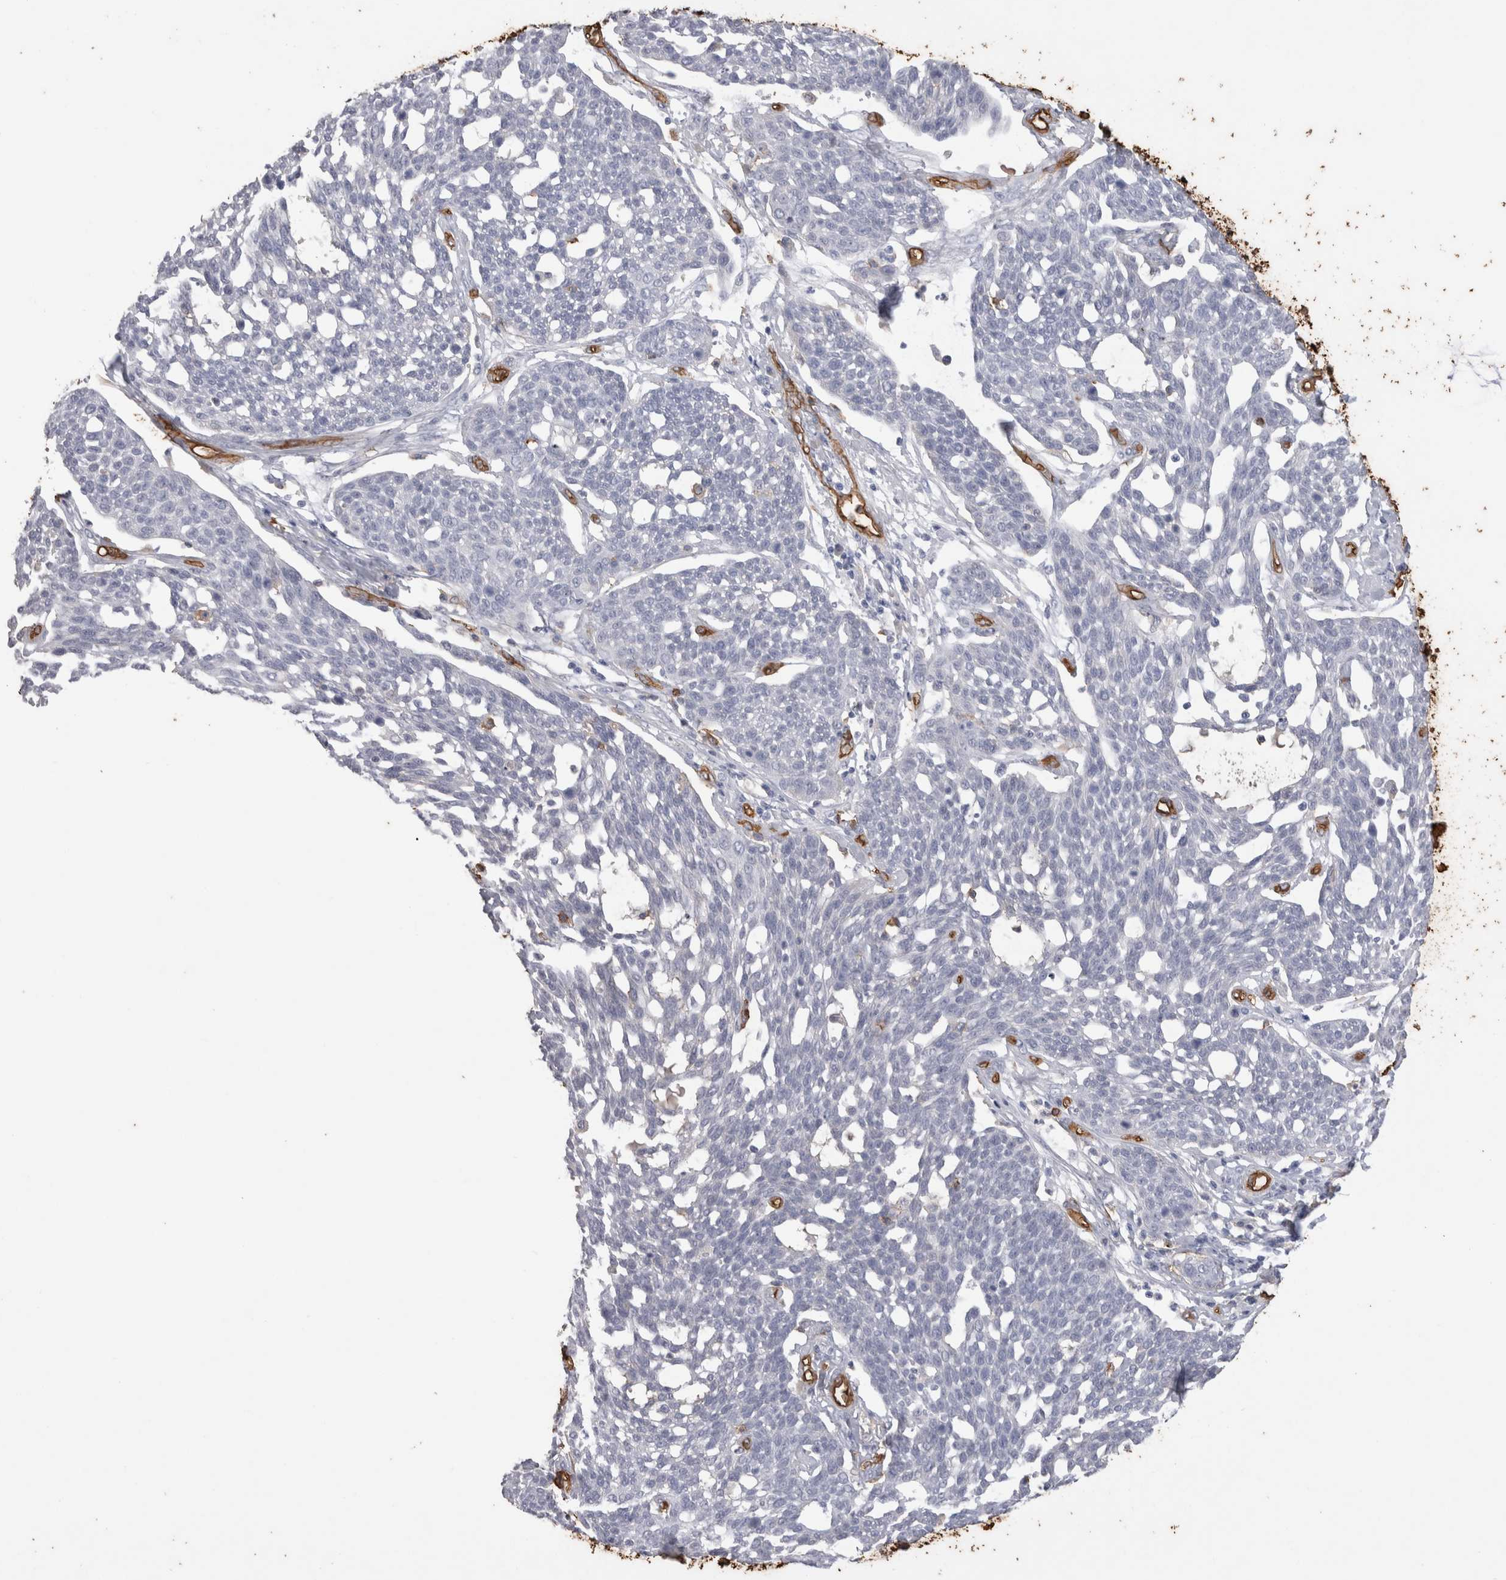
{"staining": {"intensity": "negative", "quantity": "none", "location": "none"}, "tissue": "cervical cancer", "cell_type": "Tumor cells", "image_type": "cancer", "snomed": [{"axis": "morphology", "description": "Squamous cell carcinoma, NOS"}, {"axis": "topography", "description": "Cervix"}], "caption": "IHC of cervical squamous cell carcinoma displays no staining in tumor cells.", "gene": "IL17RC", "patient": {"sex": "female", "age": 34}}